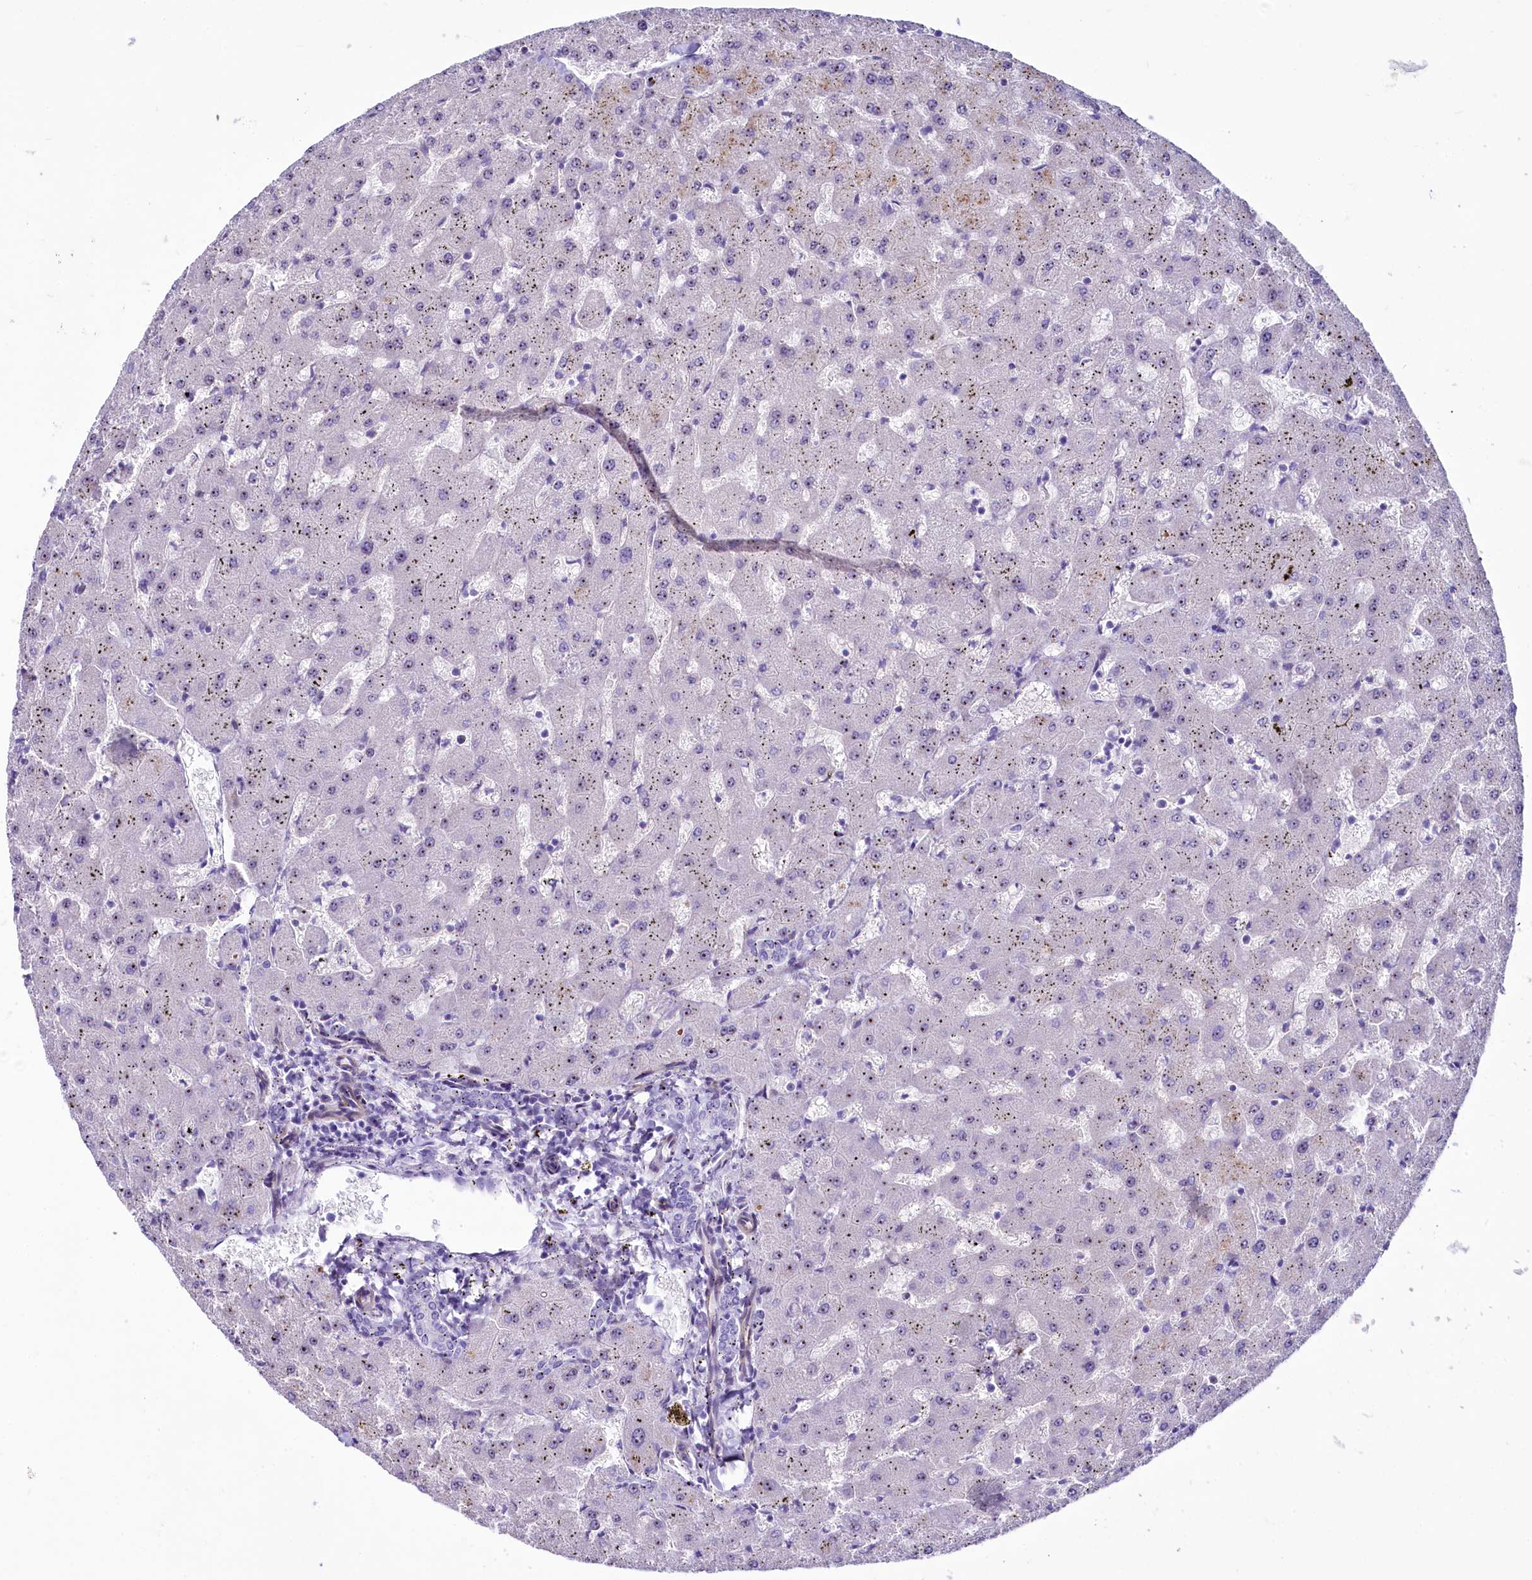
{"staining": {"intensity": "negative", "quantity": "none", "location": "none"}, "tissue": "liver", "cell_type": "Cholangiocytes", "image_type": "normal", "snomed": [{"axis": "morphology", "description": "Normal tissue, NOS"}, {"axis": "topography", "description": "Liver"}], "caption": "This is an immunohistochemistry micrograph of benign human liver. There is no staining in cholangiocytes.", "gene": "SH3TC2", "patient": {"sex": "female", "age": 63}}